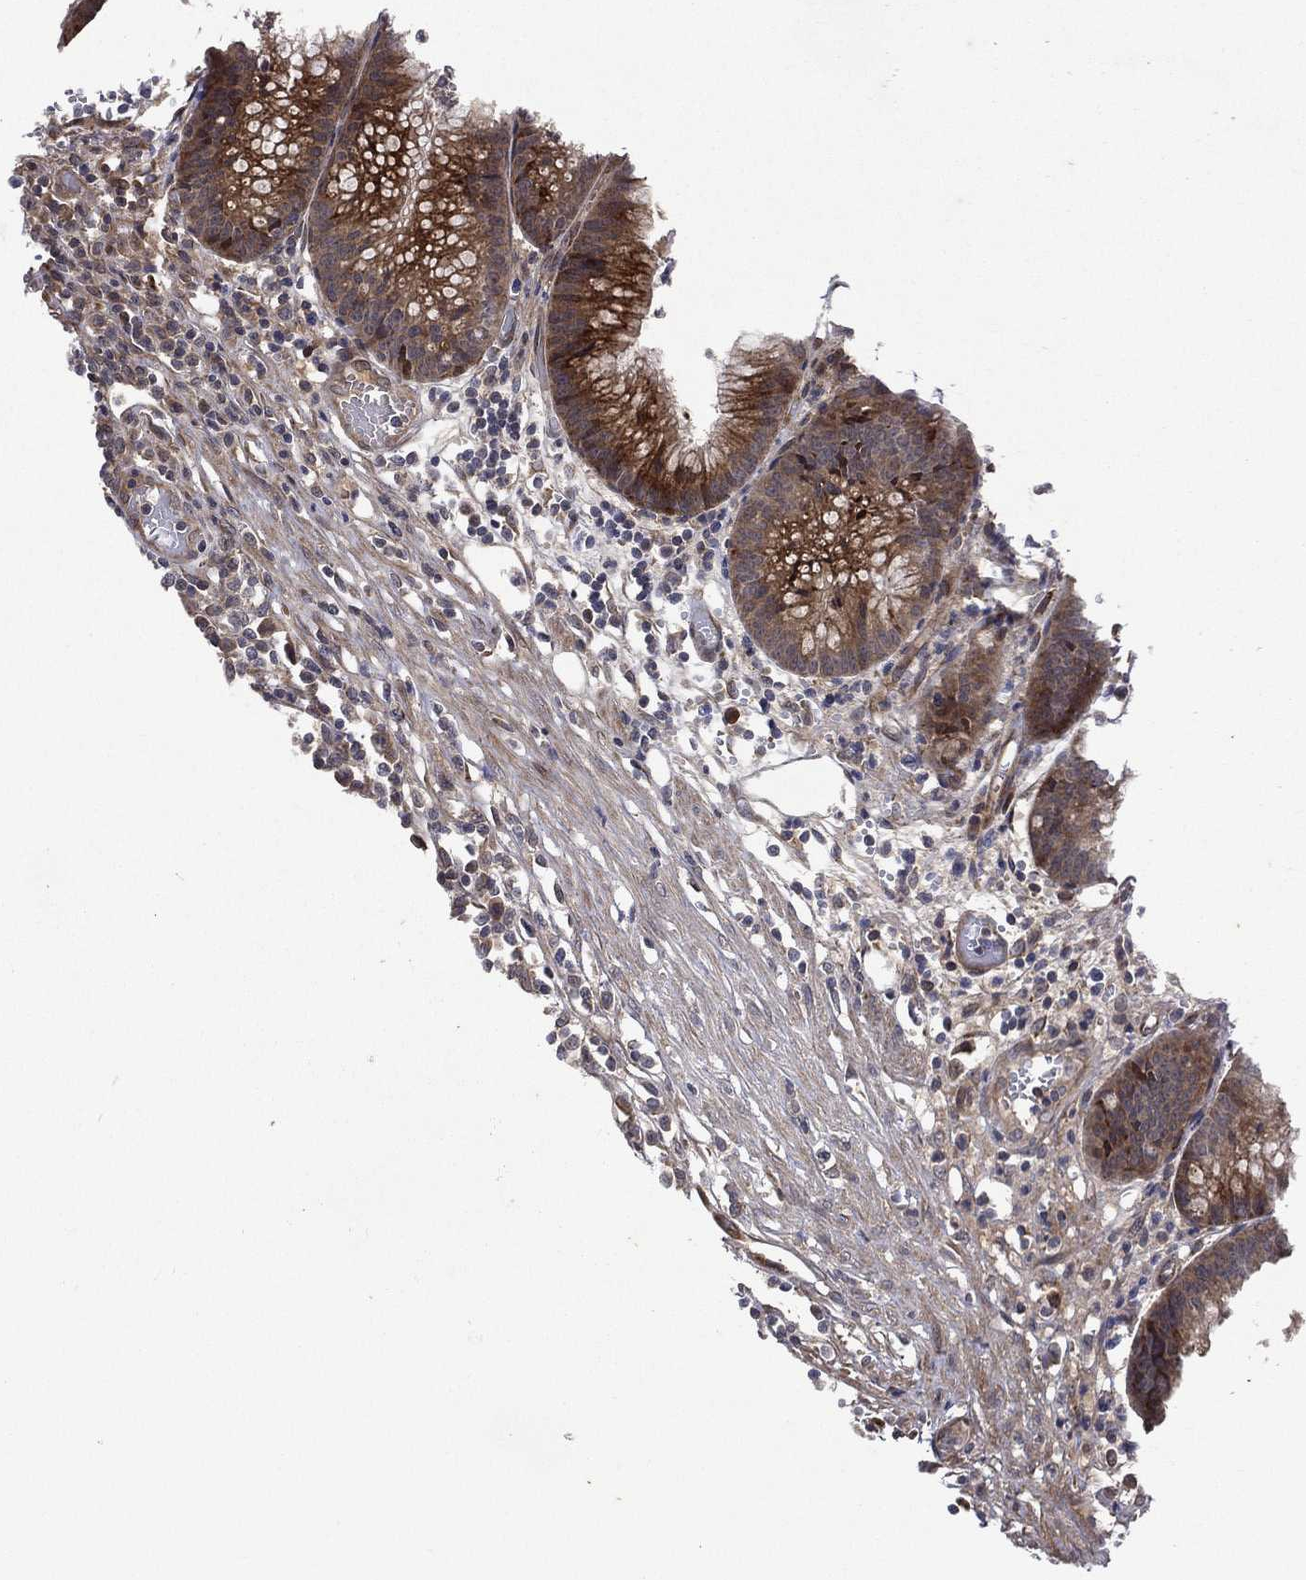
{"staining": {"intensity": "strong", "quantity": ">75%", "location": "cytoplasmic/membranous"}, "tissue": "appendix", "cell_type": "Glandular cells", "image_type": "normal", "snomed": [{"axis": "morphology", "description": "Normal tissue, NOS"}, {"axis": "morphology", "description": "Inflammation, NOS"}, {"axis": "topography", "description": "Appendix"}], "caption": "Human appendix stained for a protein (brown) displays strong cytoplasmic/membranous positive expression in about >75% of glandular cells.", "gene": "RAB11FIP4", "patient": {"sex": "male", "age": 16}}